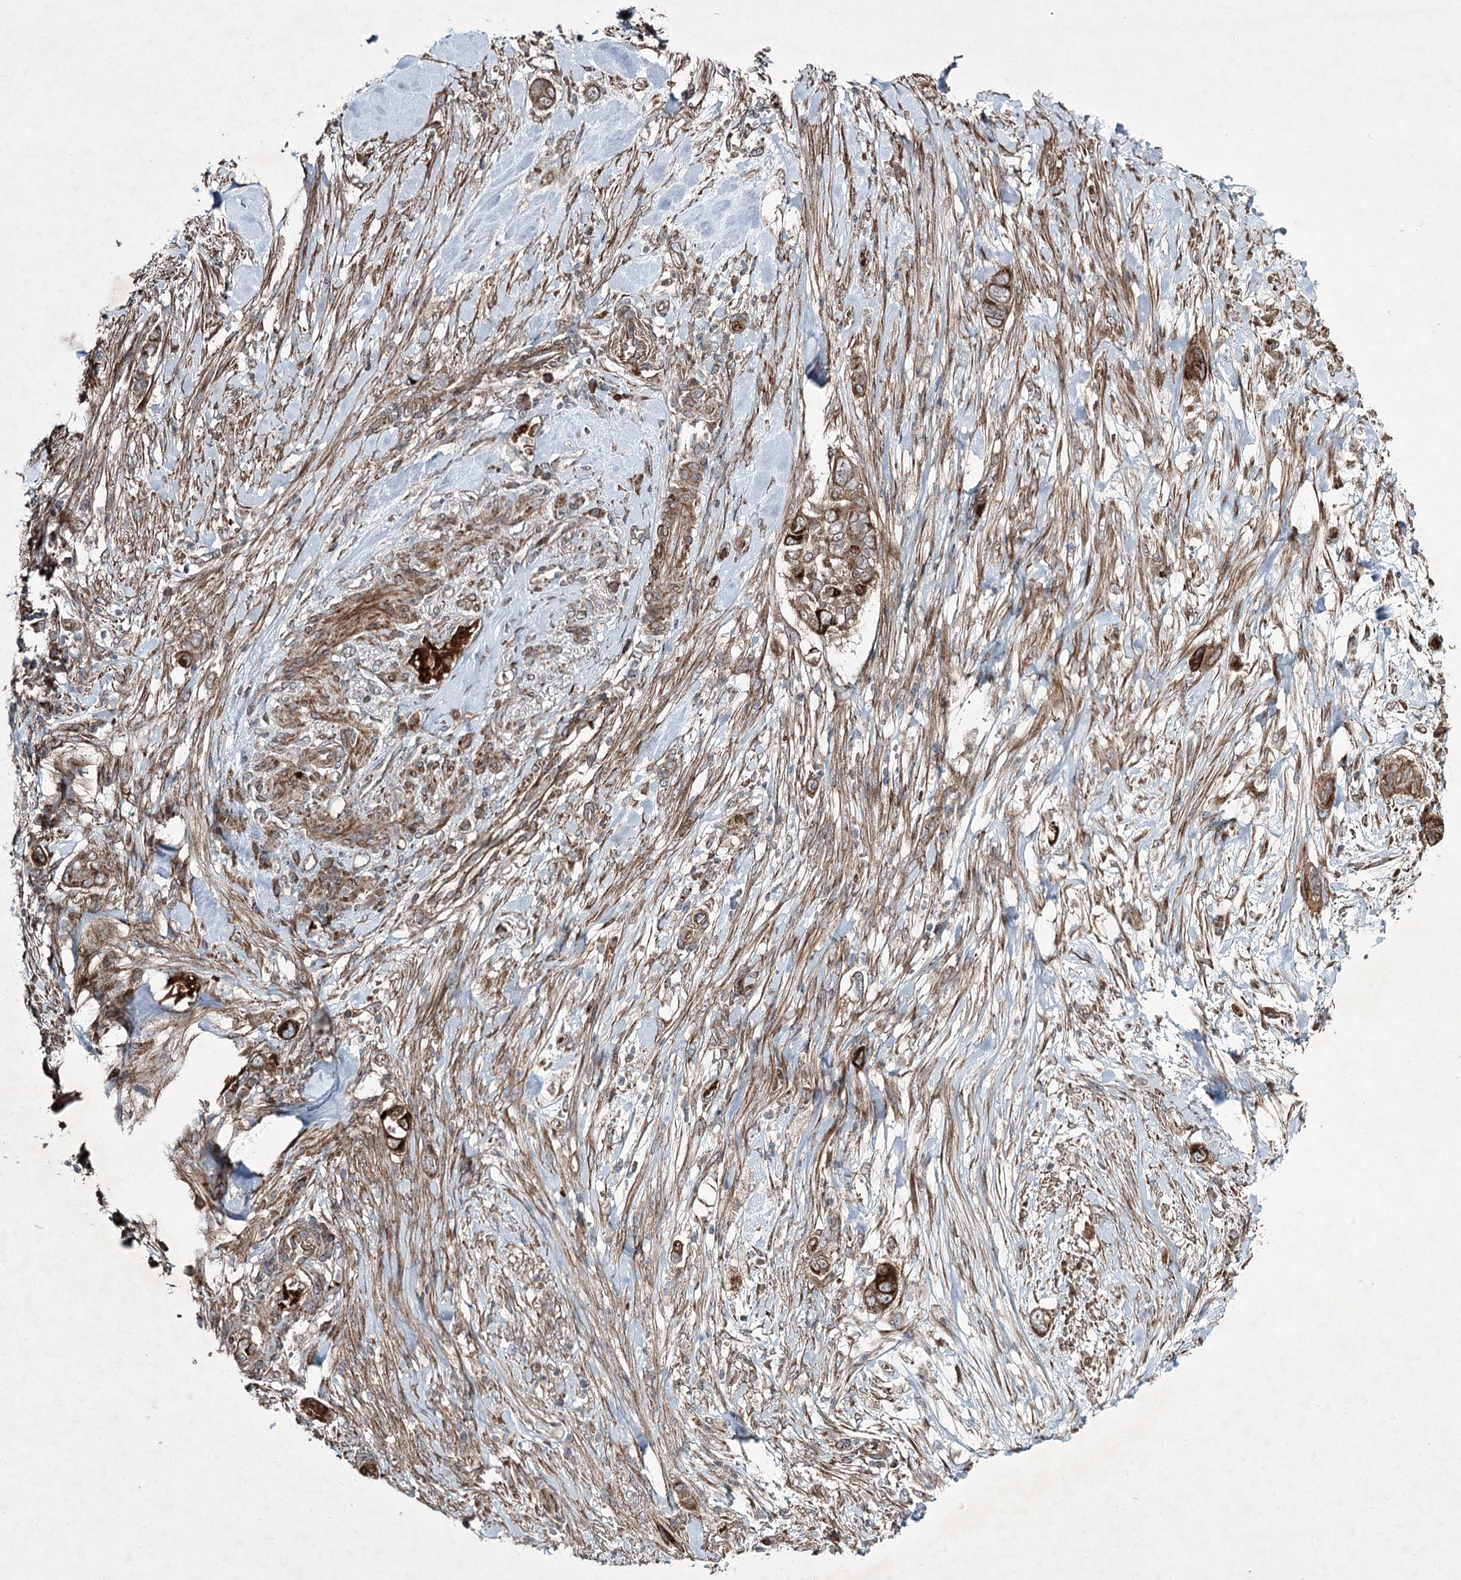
{"staining": {"intensity": "moderate", "quantity": ">75%", "location": "cytoplasmic/membranous"}, "tissue": "pancreatic cancer", "cell_type": "Tumor cells", "image_type": "cancer", "snomed": [{"axis": "morphology", "description": "Adenocarcinoma, NOS"}, {"axis": "topography", "description": "Pancreas"}], "caption": "A high-resolution photomicrograph shows immunohistochemistry (IHC) staining of pancreatic cancer (adenocarcinoma), which reveals moderate cytoplasmic/membranous positivity in approximately >75% of tumor cells.", "gene": "SERINC5", "patient": {"sex": "male", "age": 68}}